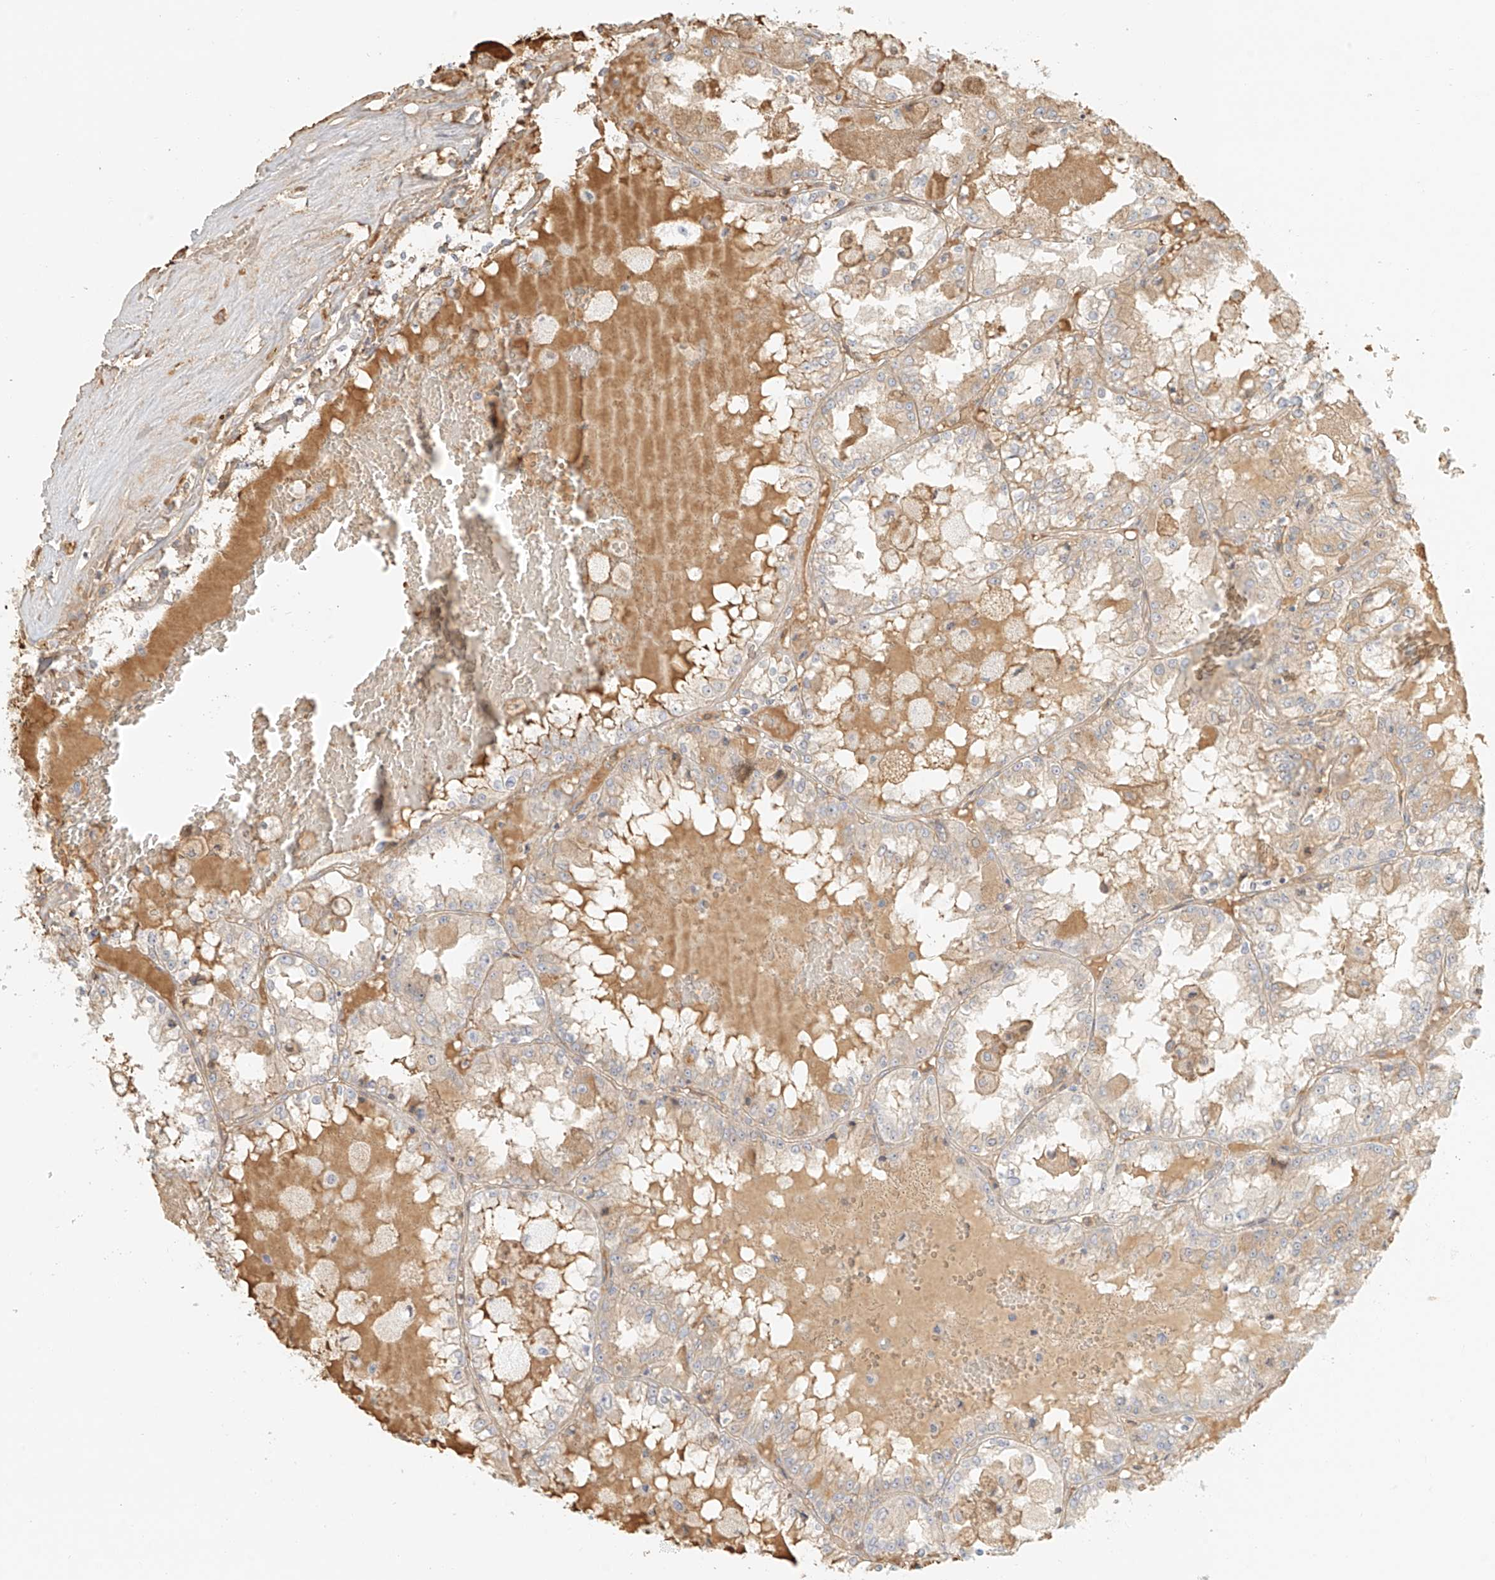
{"staining": {"intensity": "weak", "quantity": "25%-75%", "location": "cytoplasmic/membranous"}, "tissue": "renal cancer", "cell_type": "Tumor cells", "image_type": "cancer", "snomed": [{"axis": "morphology", "description": "Adenocarcinoma, NOS"}, {"axis": "topography", "description": "Kidney"}], "caption": "Protein analysis of renal adenocarcinoma tissue displays weak cytoplasmic/membranous positivity in about 25%-75% of tumor cells. (Stains: DAB in brown, nuclei in blue, Microscopy: brightfield microscopy at high magnification).", "gene": "UPK1B", "patient": {"sex": "female", "age": 56}}